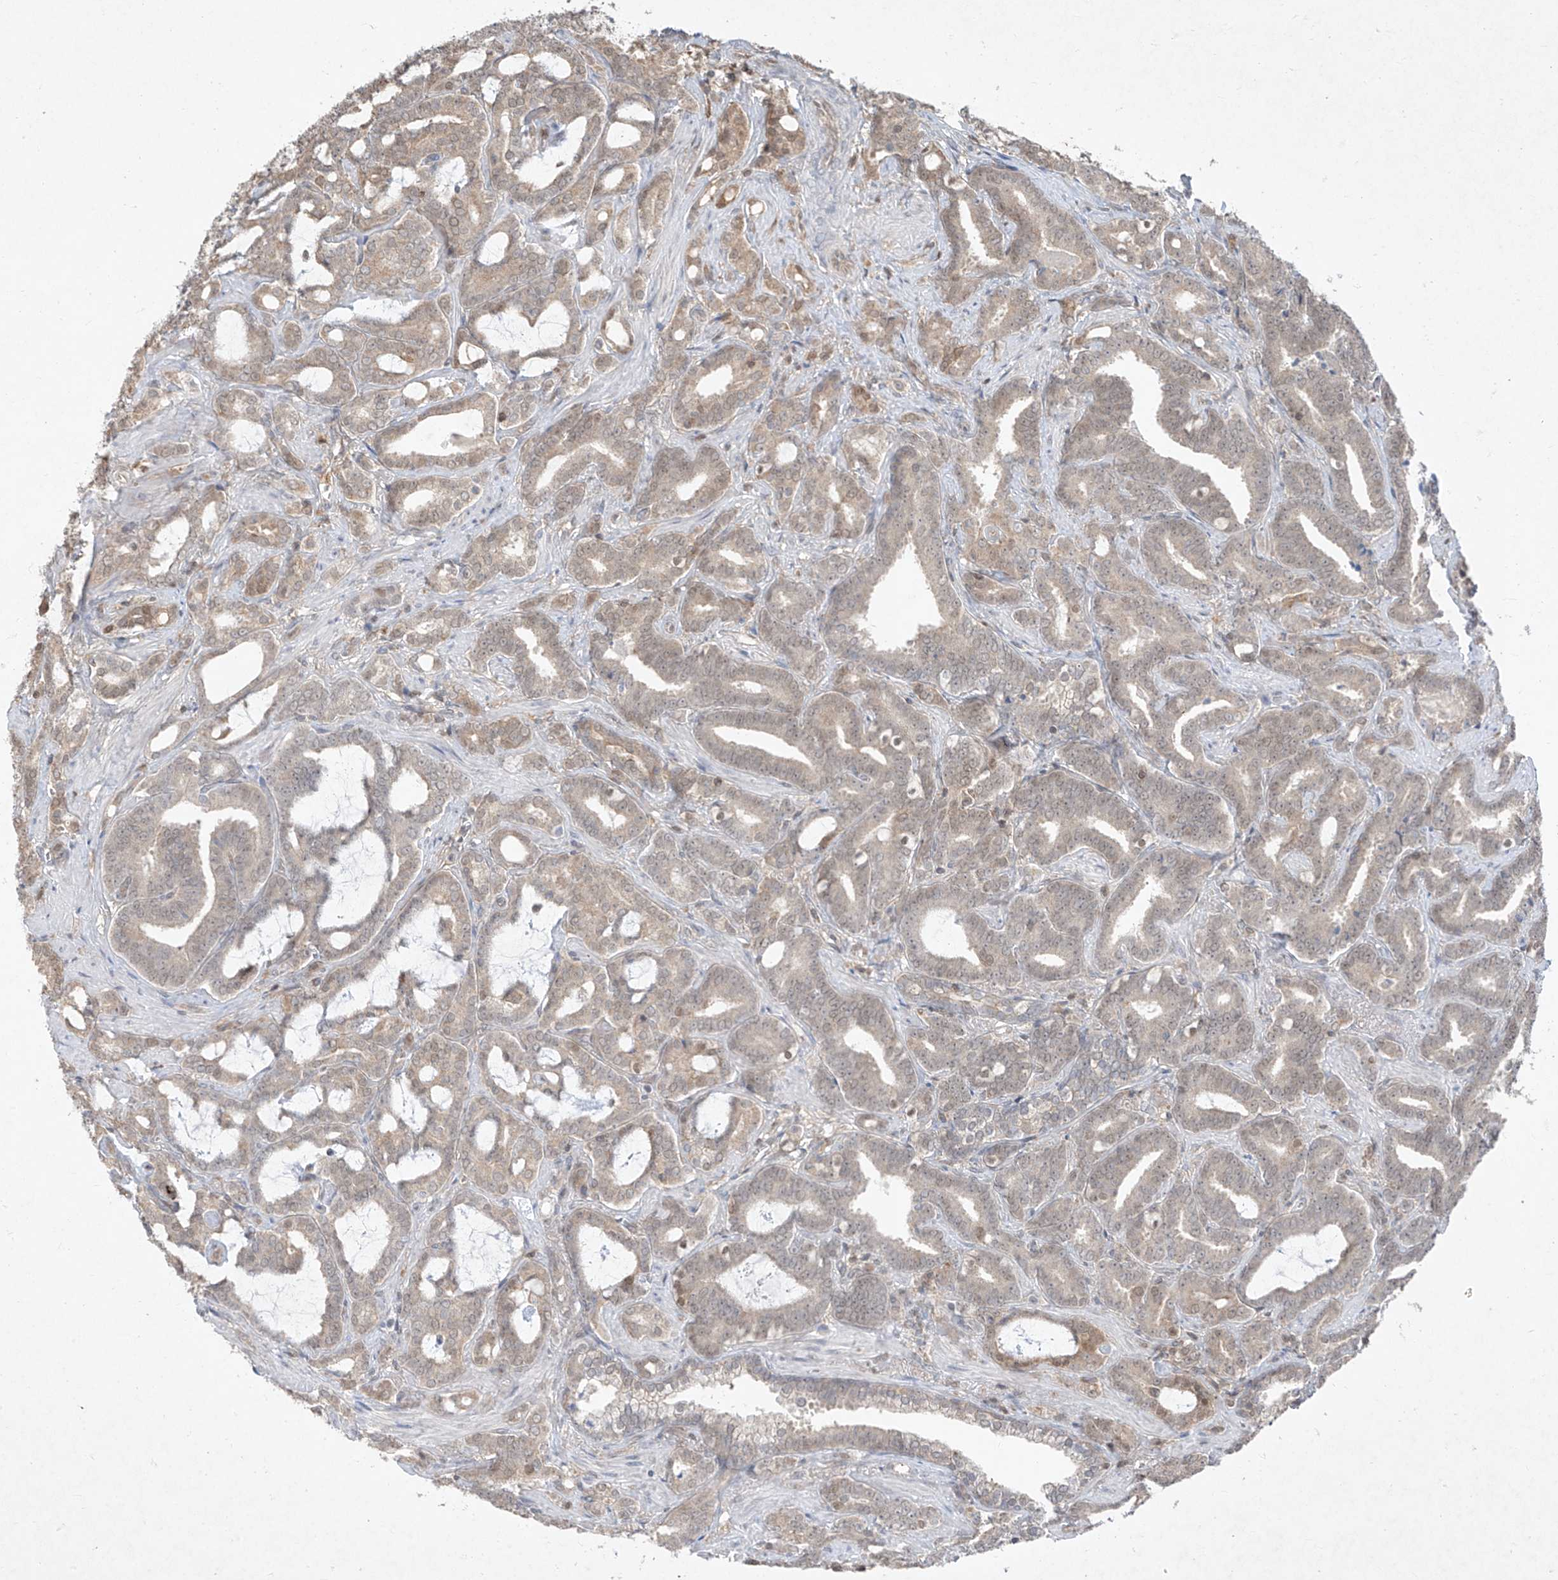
{"staining": {"intensity": "weak", "quantity": "<25%", "location": "cytoplasmic/membranous,nuclear"}, "tissue": "prostate cancer", "cell_type": "Tumor cells", "image_type": "cancer", "snomed": [{"axis": "morphology", "description": "Adenocarcinoma, High grade"}, {"axis": "topography", "description": "Prostate and seminal vesicle, NOS"}], "caption": "DAB immunohistochemical staining of human prostate cancer (adenocarcinoma (high-grade)) displays no significant positivity in tumor cells.", "gene": "ZNF358", "patient": {"sex": "male", "age": 67}}